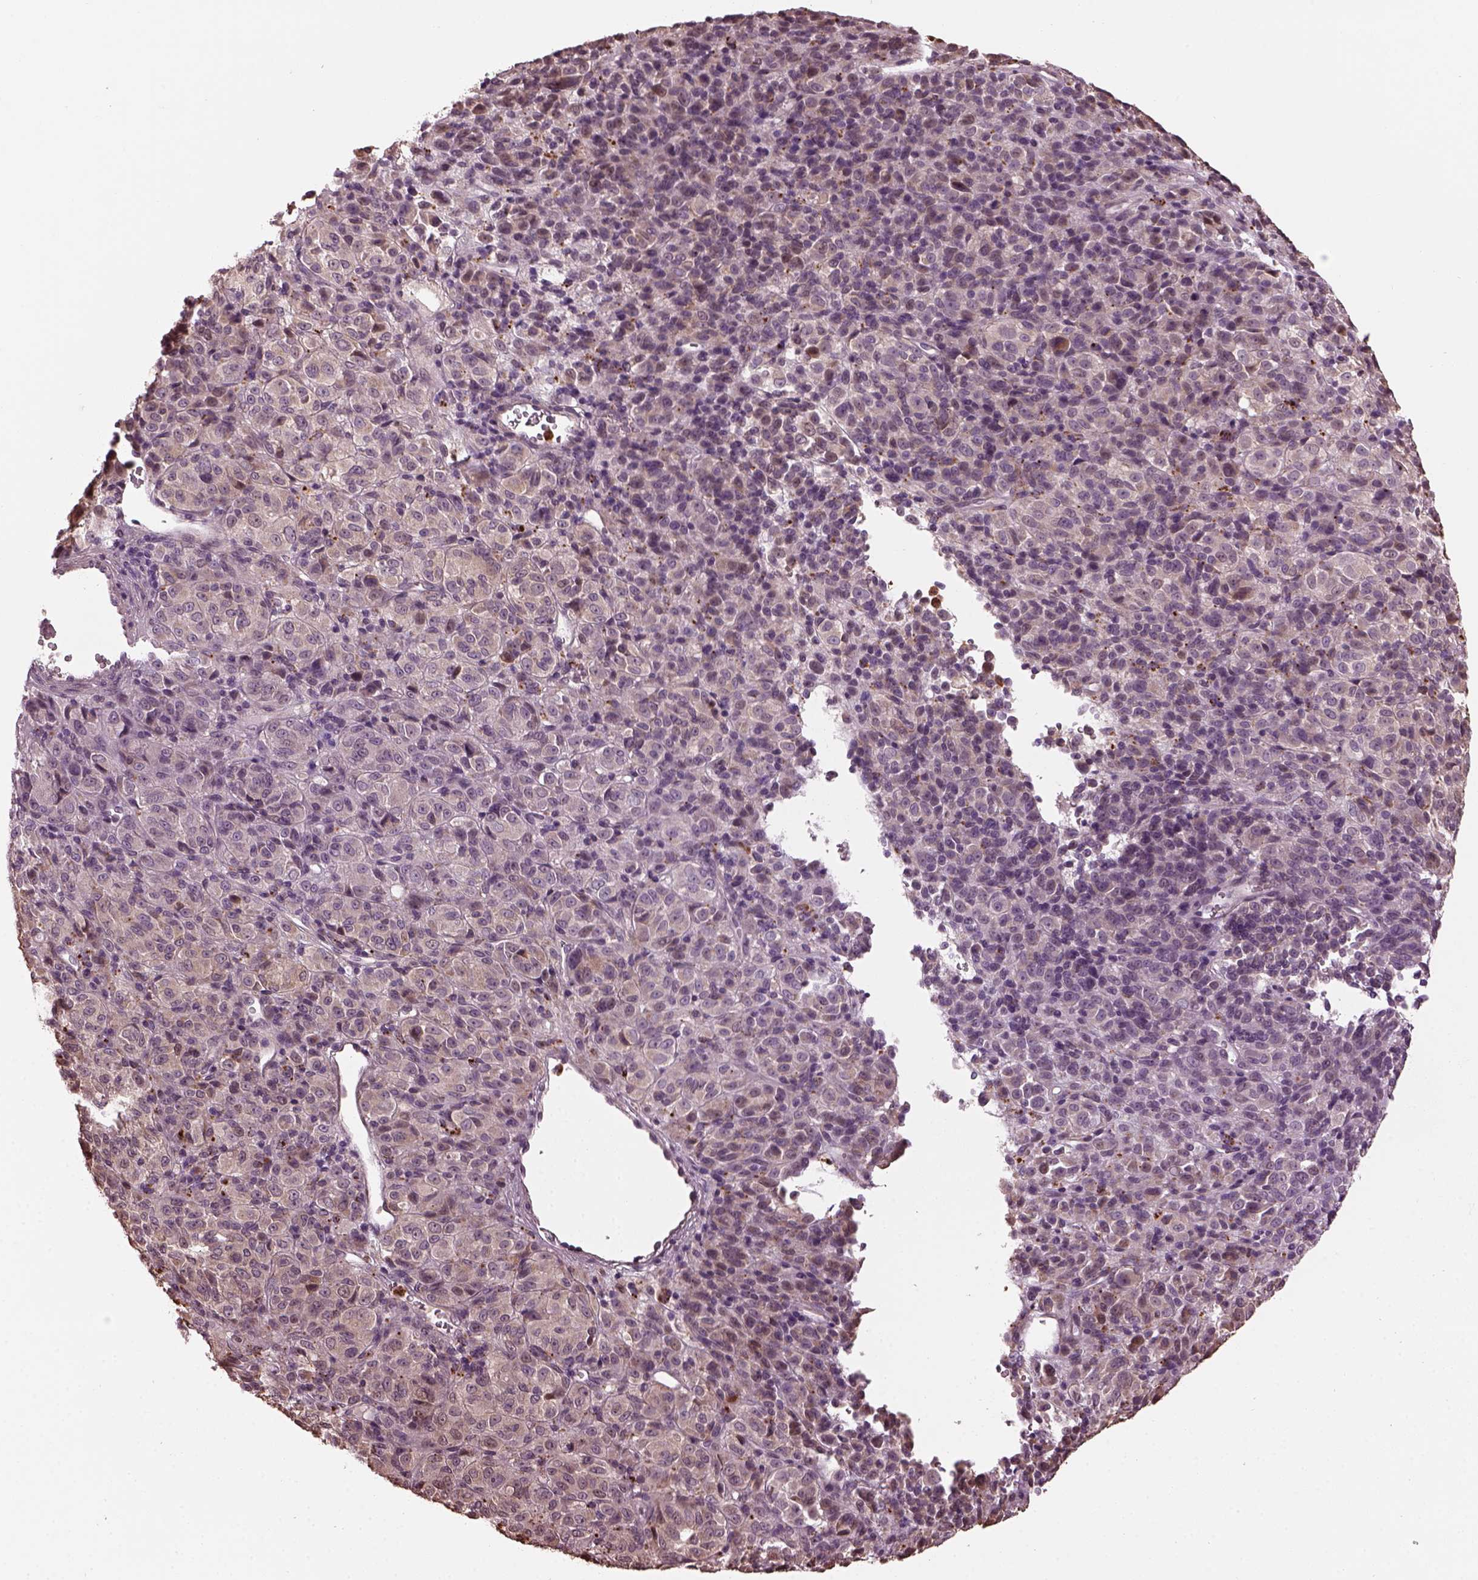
{"staining": {"intensity": "weak", "quantity": "<25%", "location": "cytoplasmic/membranous"}, "tissue": "melanoma", "cell_type": "Tumor cells", "image_type": "cancer", "snomed": [{"axis": "morphology", "description": "Malignant melanoma, Metastatic site"}, {"axis": "topography", "description": "Brain"}], "caption": "Protein analysis of melanoma shows no significant expression in tumor cells.", "gene": "RUFY3", "patient": {"sex": "female", "age": 56}}